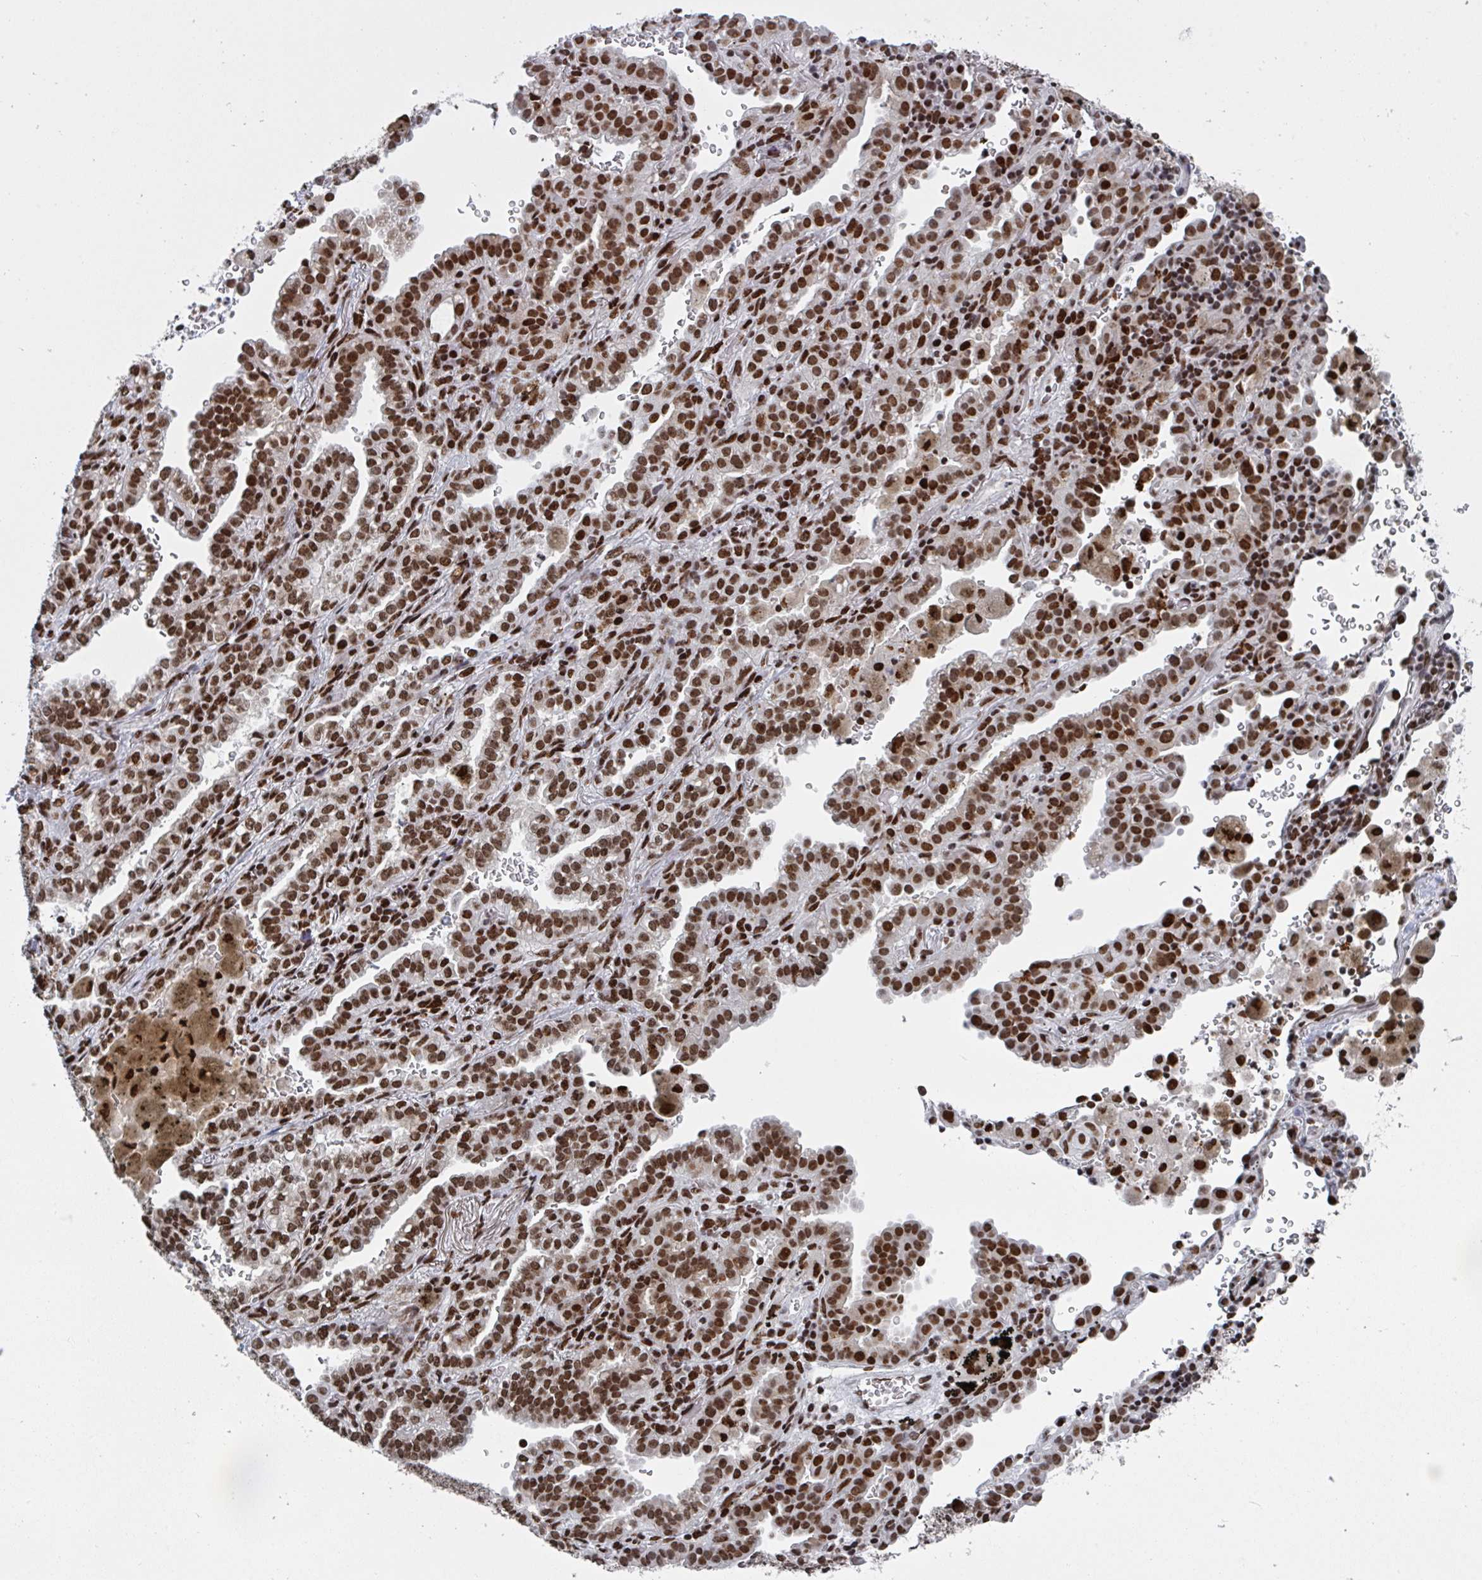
{"staining": {"intensity": "strong", "quantity": ">75%", "location": "nuclear"}, "tissue": "lung cancer", "cell_type": "Tumor cells", "image_type": "cancer", "snomed": [{"axis": "morphology", "description": "Adenocarcinoma, NOS"}, {"axis": "topography", "description": "Lymph node"}, {"axis": "topography", "description": "Lung"}], "caption": "Immunohistochemical staining of lung cancer (adenocarcinoma) reveals strong nuclear protein positivity in about >75% of tumor cells.", "gene": "ZNF607", "patient": {"sex": "male", "age": 66}}